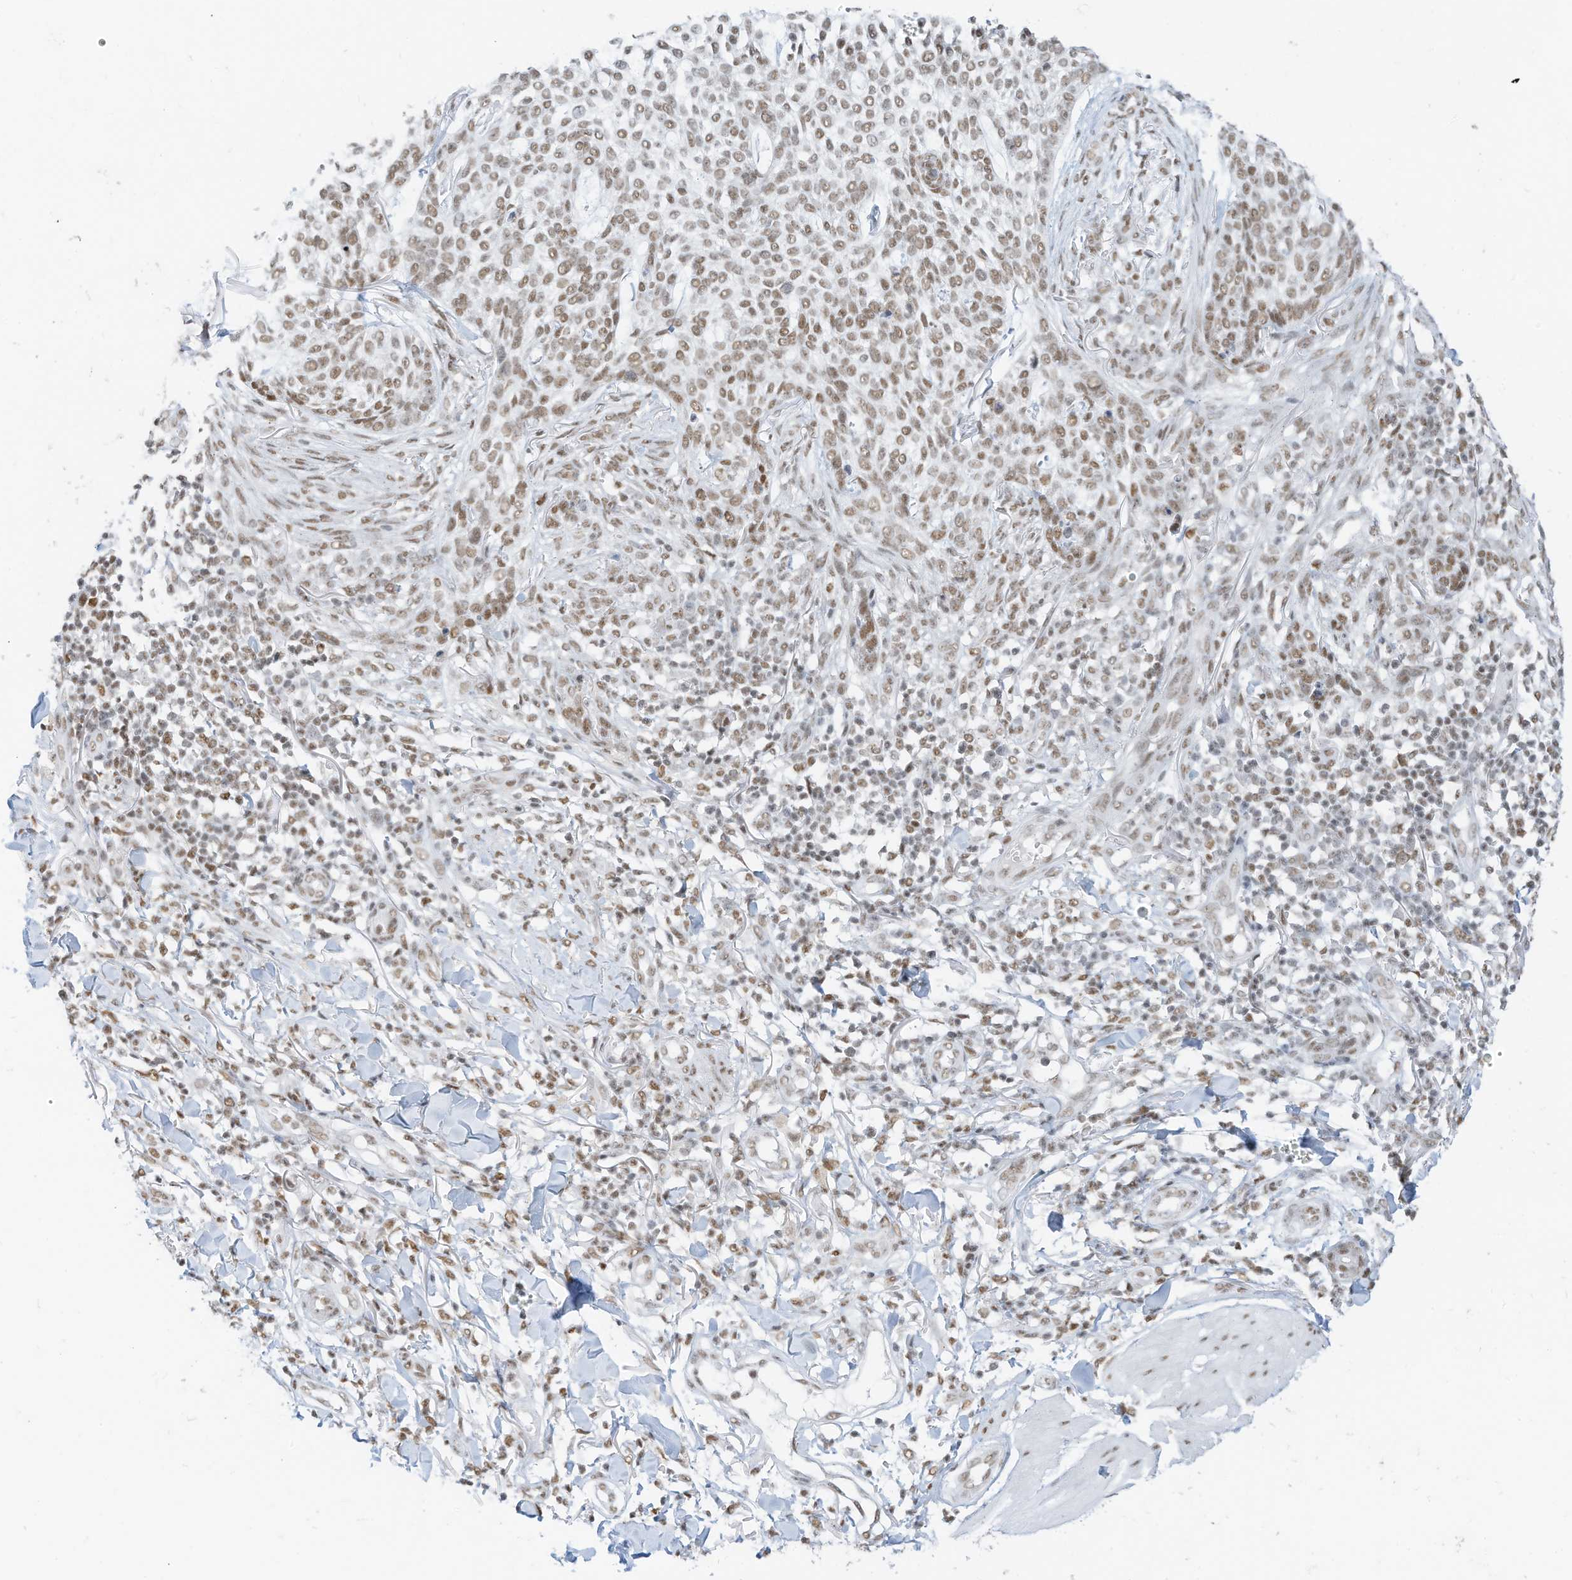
{"staining": {"intensity": "moderate", "quantity": ">75%", "location": "nuclear"}, "tissue": "skin cancer", "cell_type": "Tumor cells", "image_type": "cancer", "snomed": [{"axis": "morphology", "description": "Basal cell carcinoma"}, {"axis": "topography", "description": "Skin"}], "caption": "This micrograph displays immunohistochemistry (IHC) staining of skin basal cell carcinoma, with medium moderate nuclear expression in approximately >75% of tumor cells.", "gene": "SMARCA2", "patient": {"sex": "female", "age": 64}}